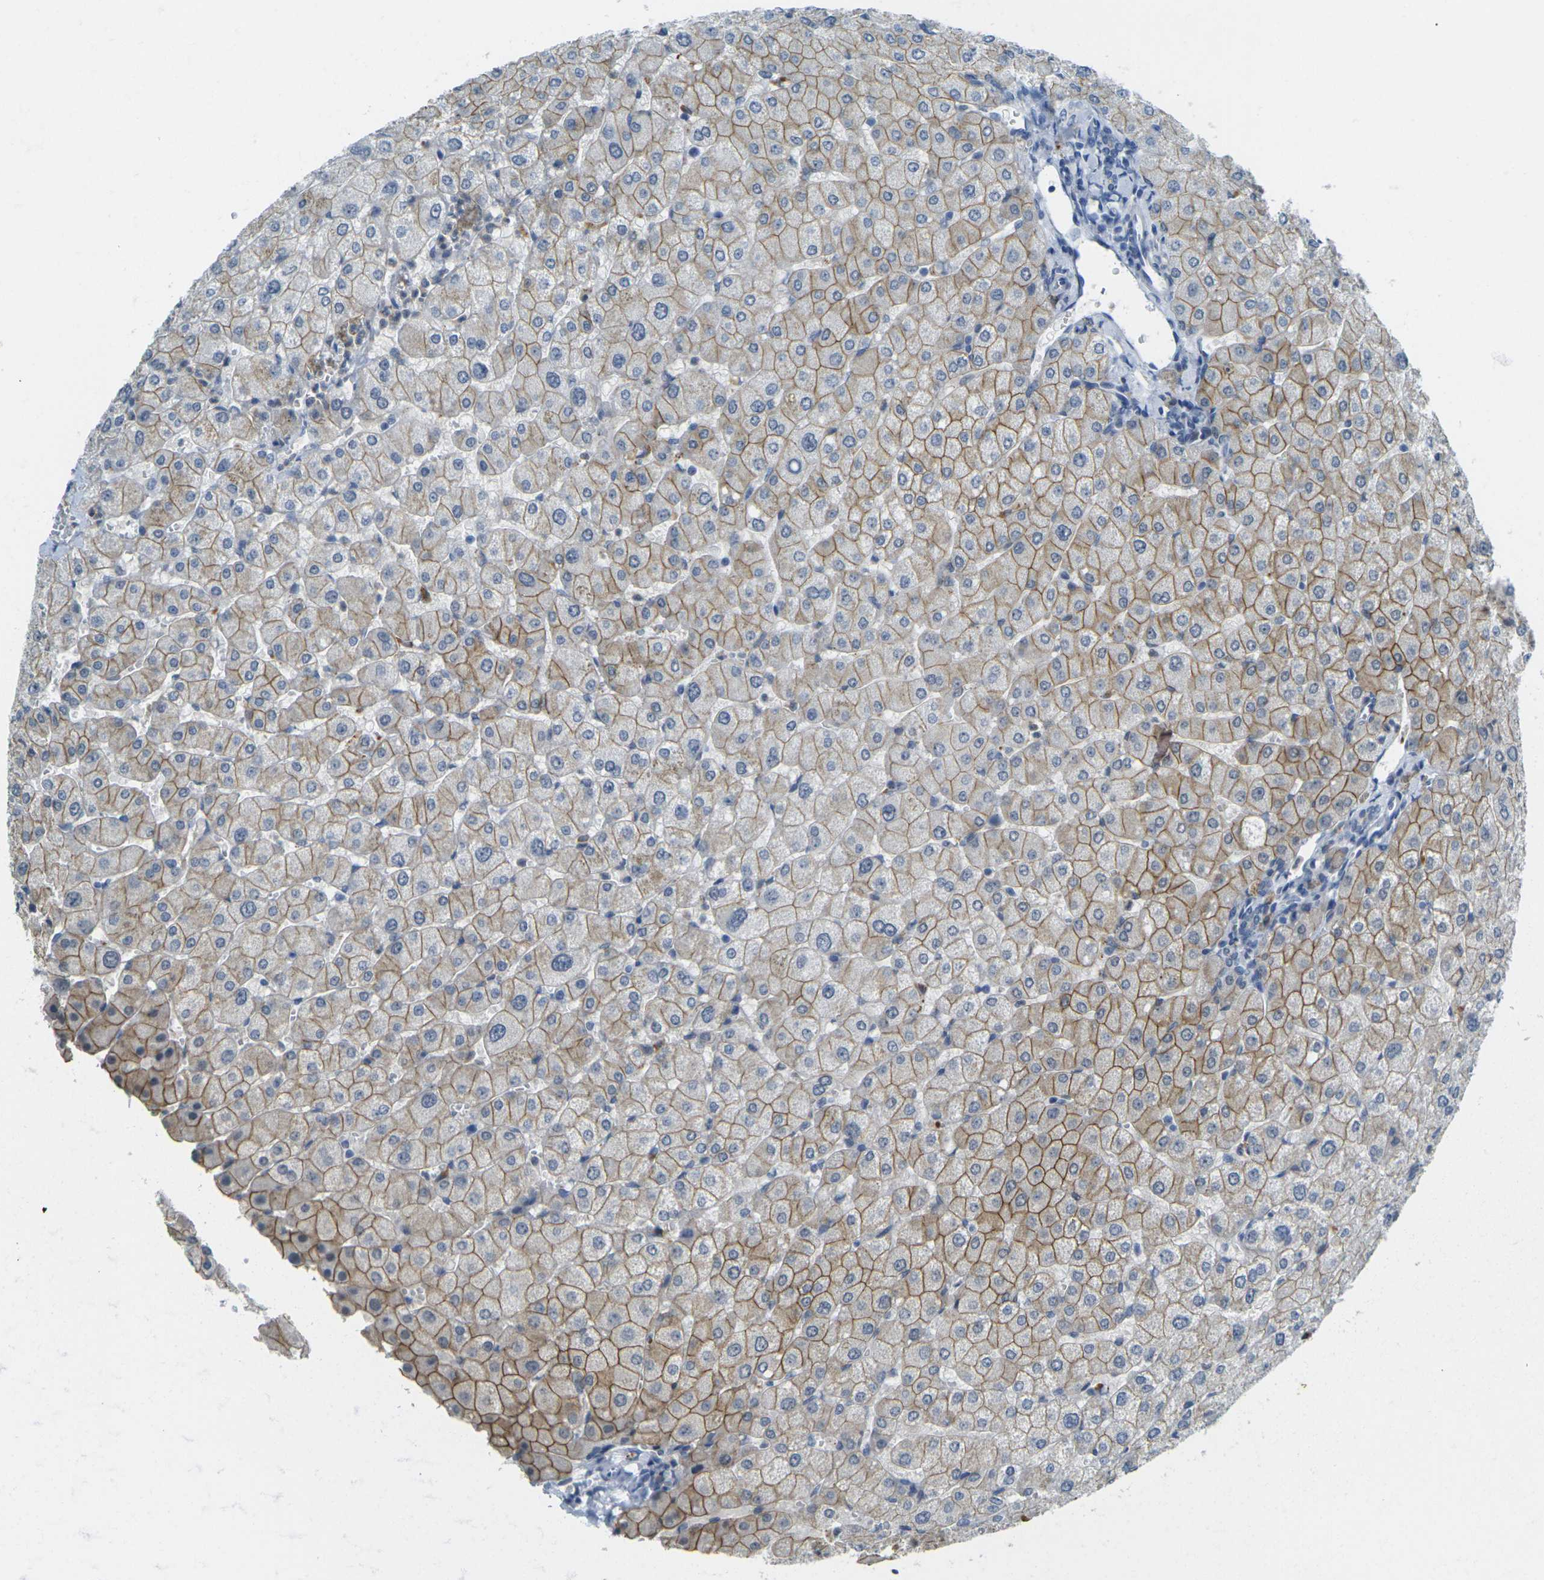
{"staining": {"intensity": "negative", "quantity": "none", "location": "none"}, "tissue": "liver", "cell_type": "Cholangiocytes", "image_type": "normal", "snomed": [{"axis": "morphology", "description": "Normal tissue, NOS"}, {"axis": "topography", "description": "Liver"}], "caption": "Immunohistochemistry (IHC) micrograph of normal liver: liver stained with DAB (3,3'-diaminobenzidine) demonstrates no significant protein expression in cholangiocytes.", "gene": "SPTBN2", "patient": {"sex": "male", "age": 55}}